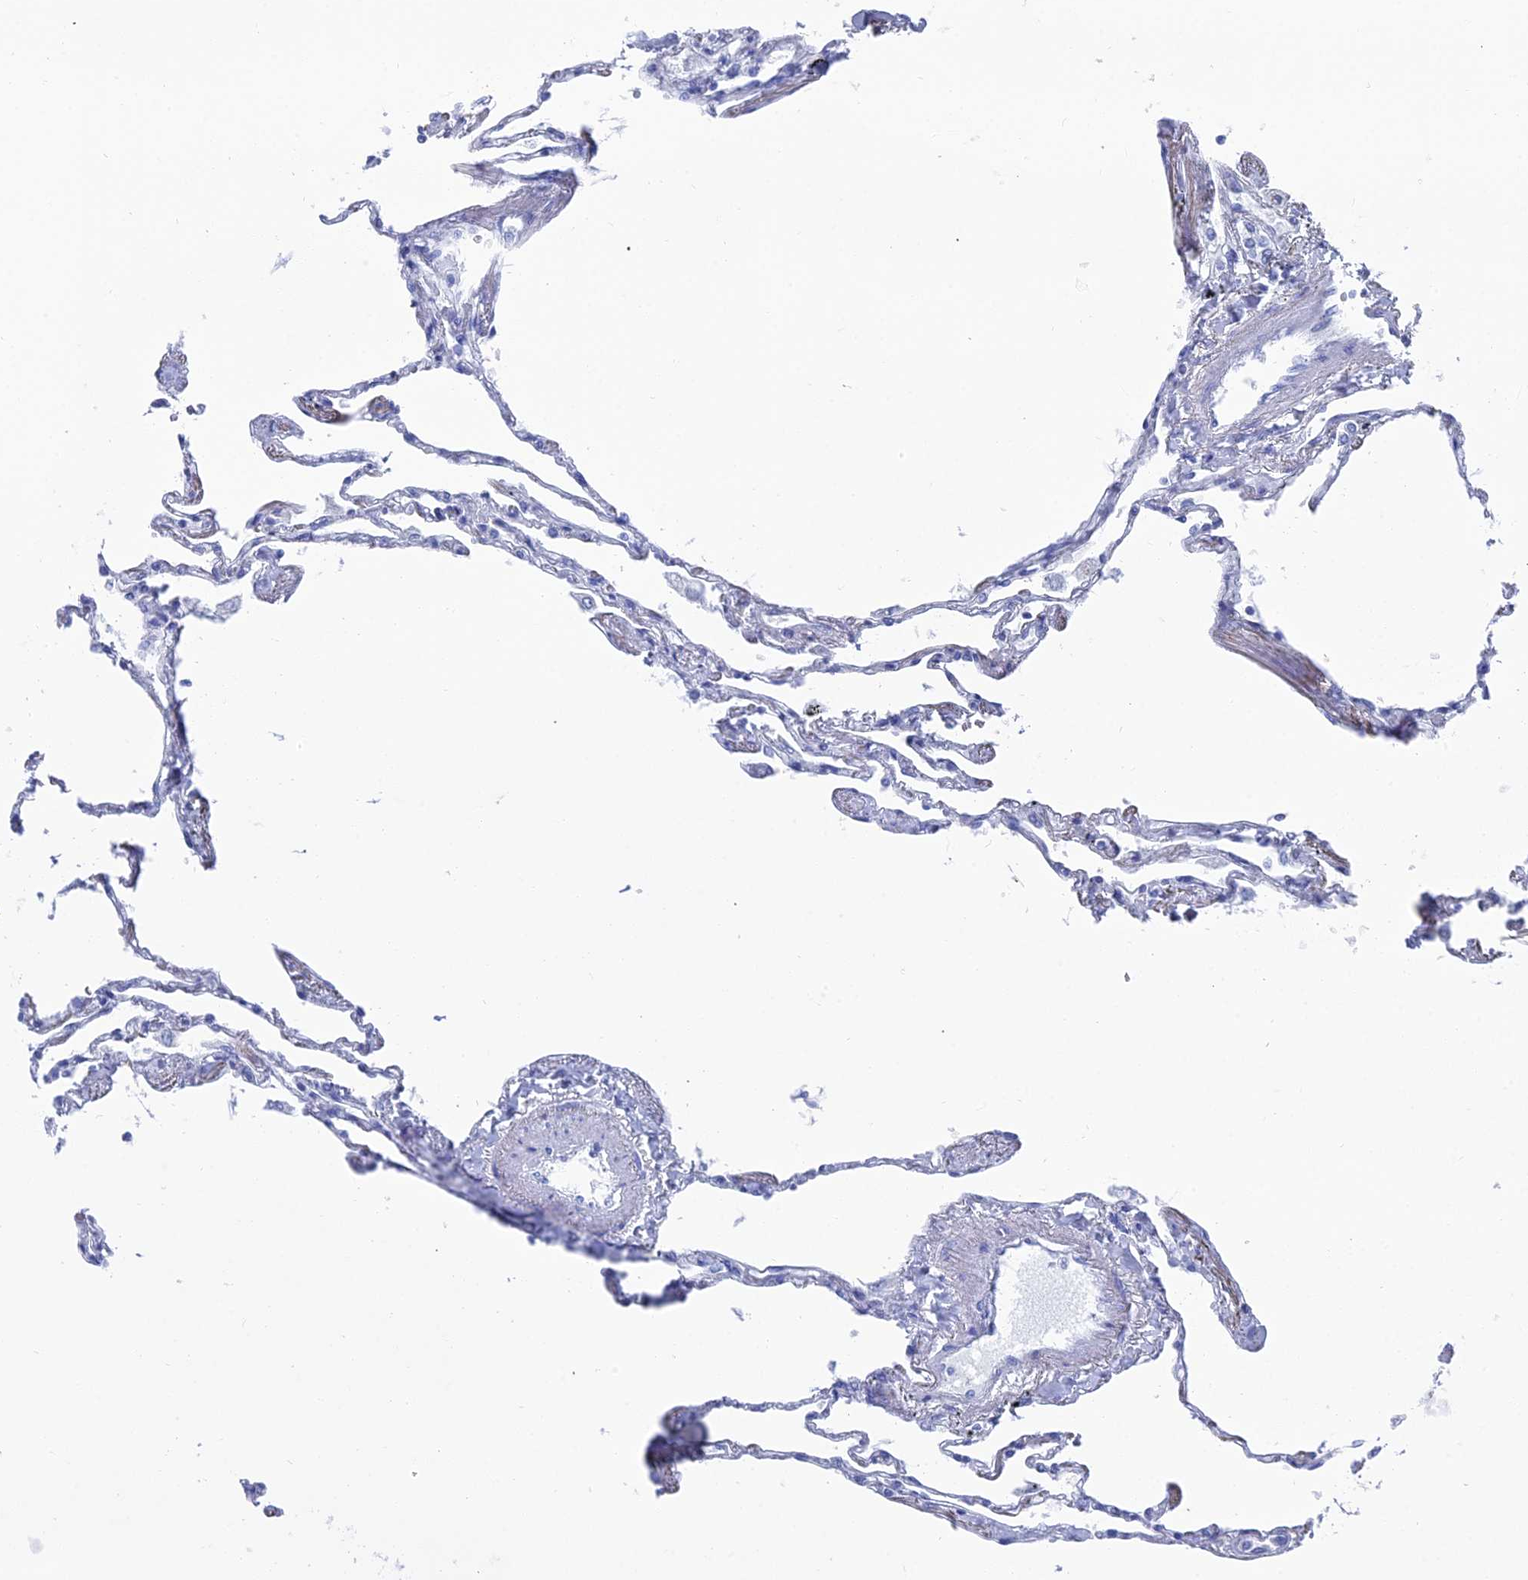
{"staining": {"intensity": "negative", "quantity": "none", "location": "none"}, "tissue": "lung", "cell_type": "Alveolar cells", "image_type": "normal", "snomed": [{"axis": "morphology", "description": "Normal tissue, NOS"}, {"axis": "topography", "description": "Lung"}], "caption": "This is an immunohistochemistry (IHC) micrograph of unremarkable lung. There is no positivity in alveolar cells.", "gene": "ENPP3", "patient": {"sex": "female", "age": 67}}